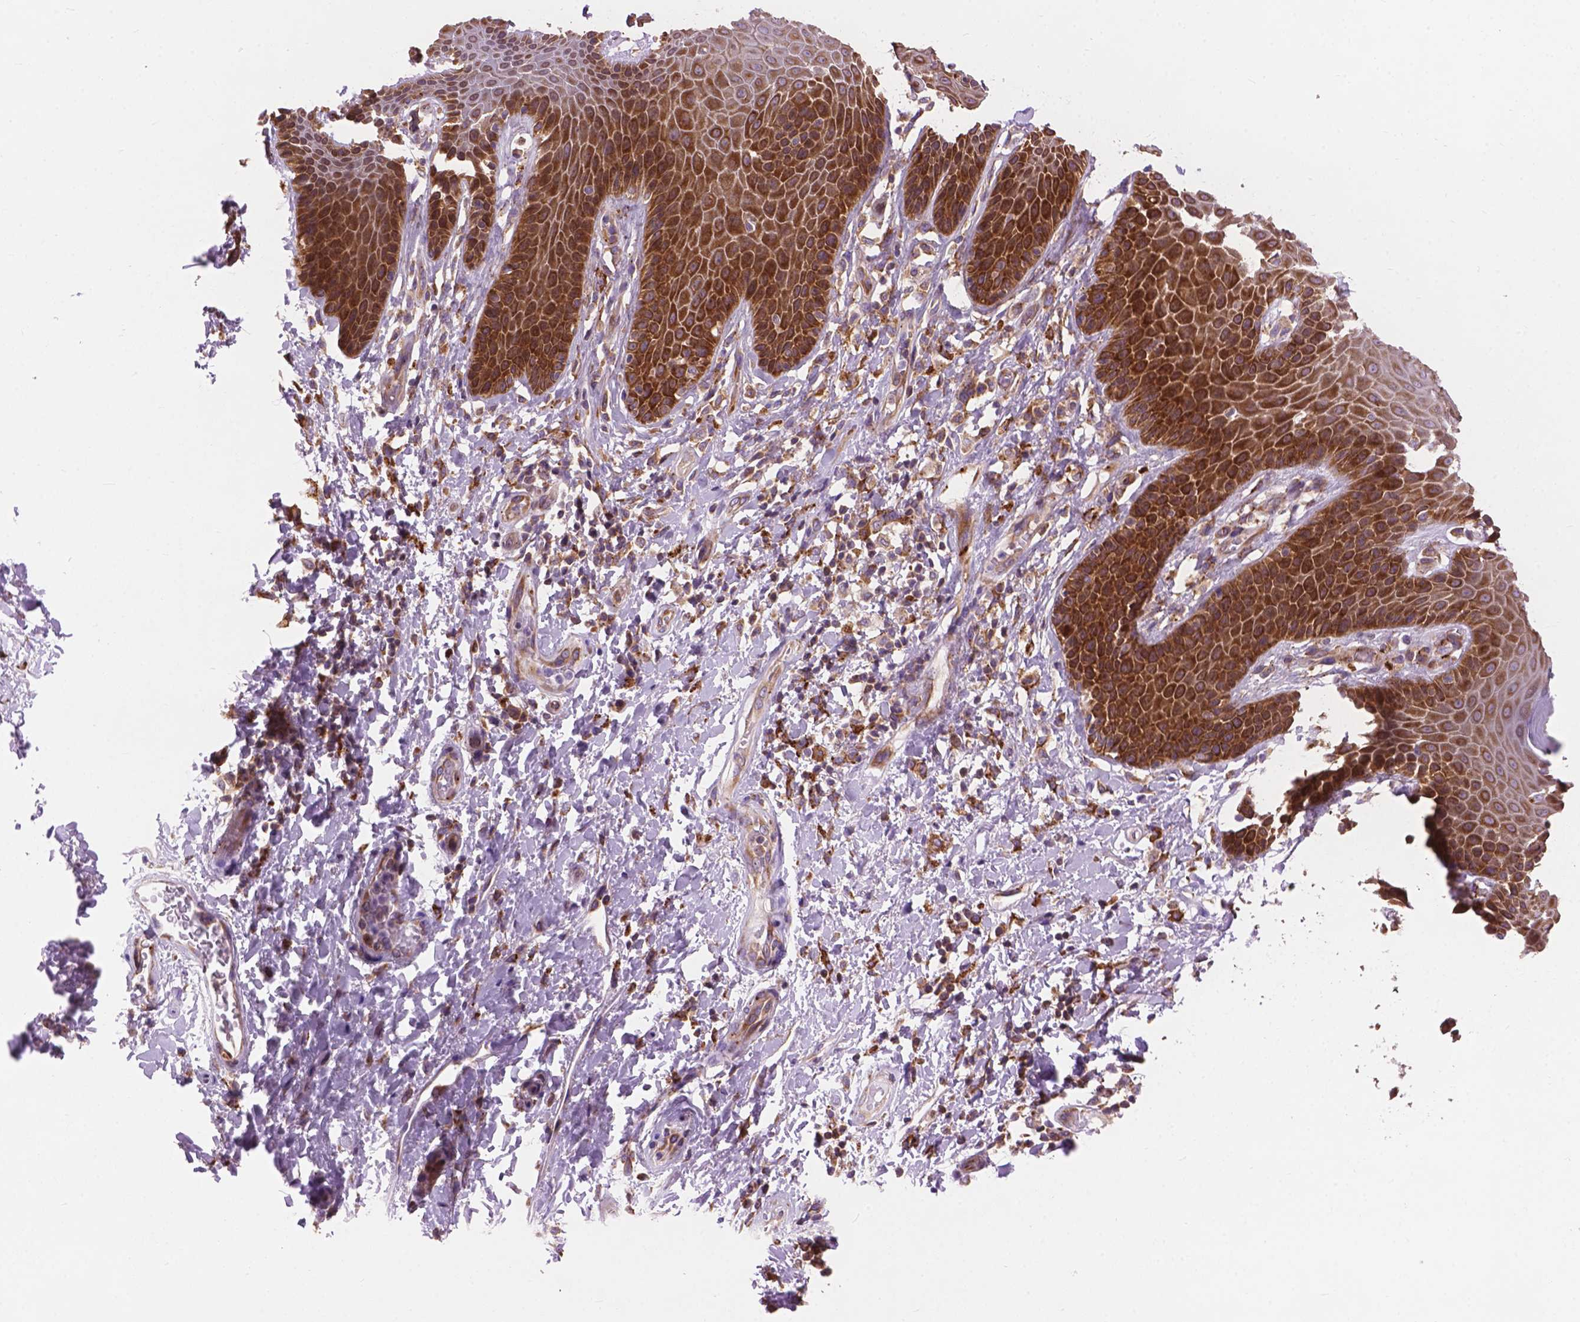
{"staining": {"intensity": "strong", "quantity": ">75%", "location": "cytoplasmic/membranous"}, "tissue": "skin", "cell_type": "Epidermal cells", "image_type": "normal", "snomed": [{"axis": "morphology", "description": "Normal tissue, NOS"}, {"axis": "topography", "description": "Anal"}, {"axis": "topography", "description": "Peripheral nerve tissue"}], "caption": "A brown stain labels strong cytoplasmic/membranous positivity of a protein in epidermal cells of benign human skin. The protein of interest is stained brown, and the nuclei are stained in blue (DAB IHC with brightfield microscopy, high magnification).", "gene": "RPL37A", "patient": {"sex": "male", "age": 51}}